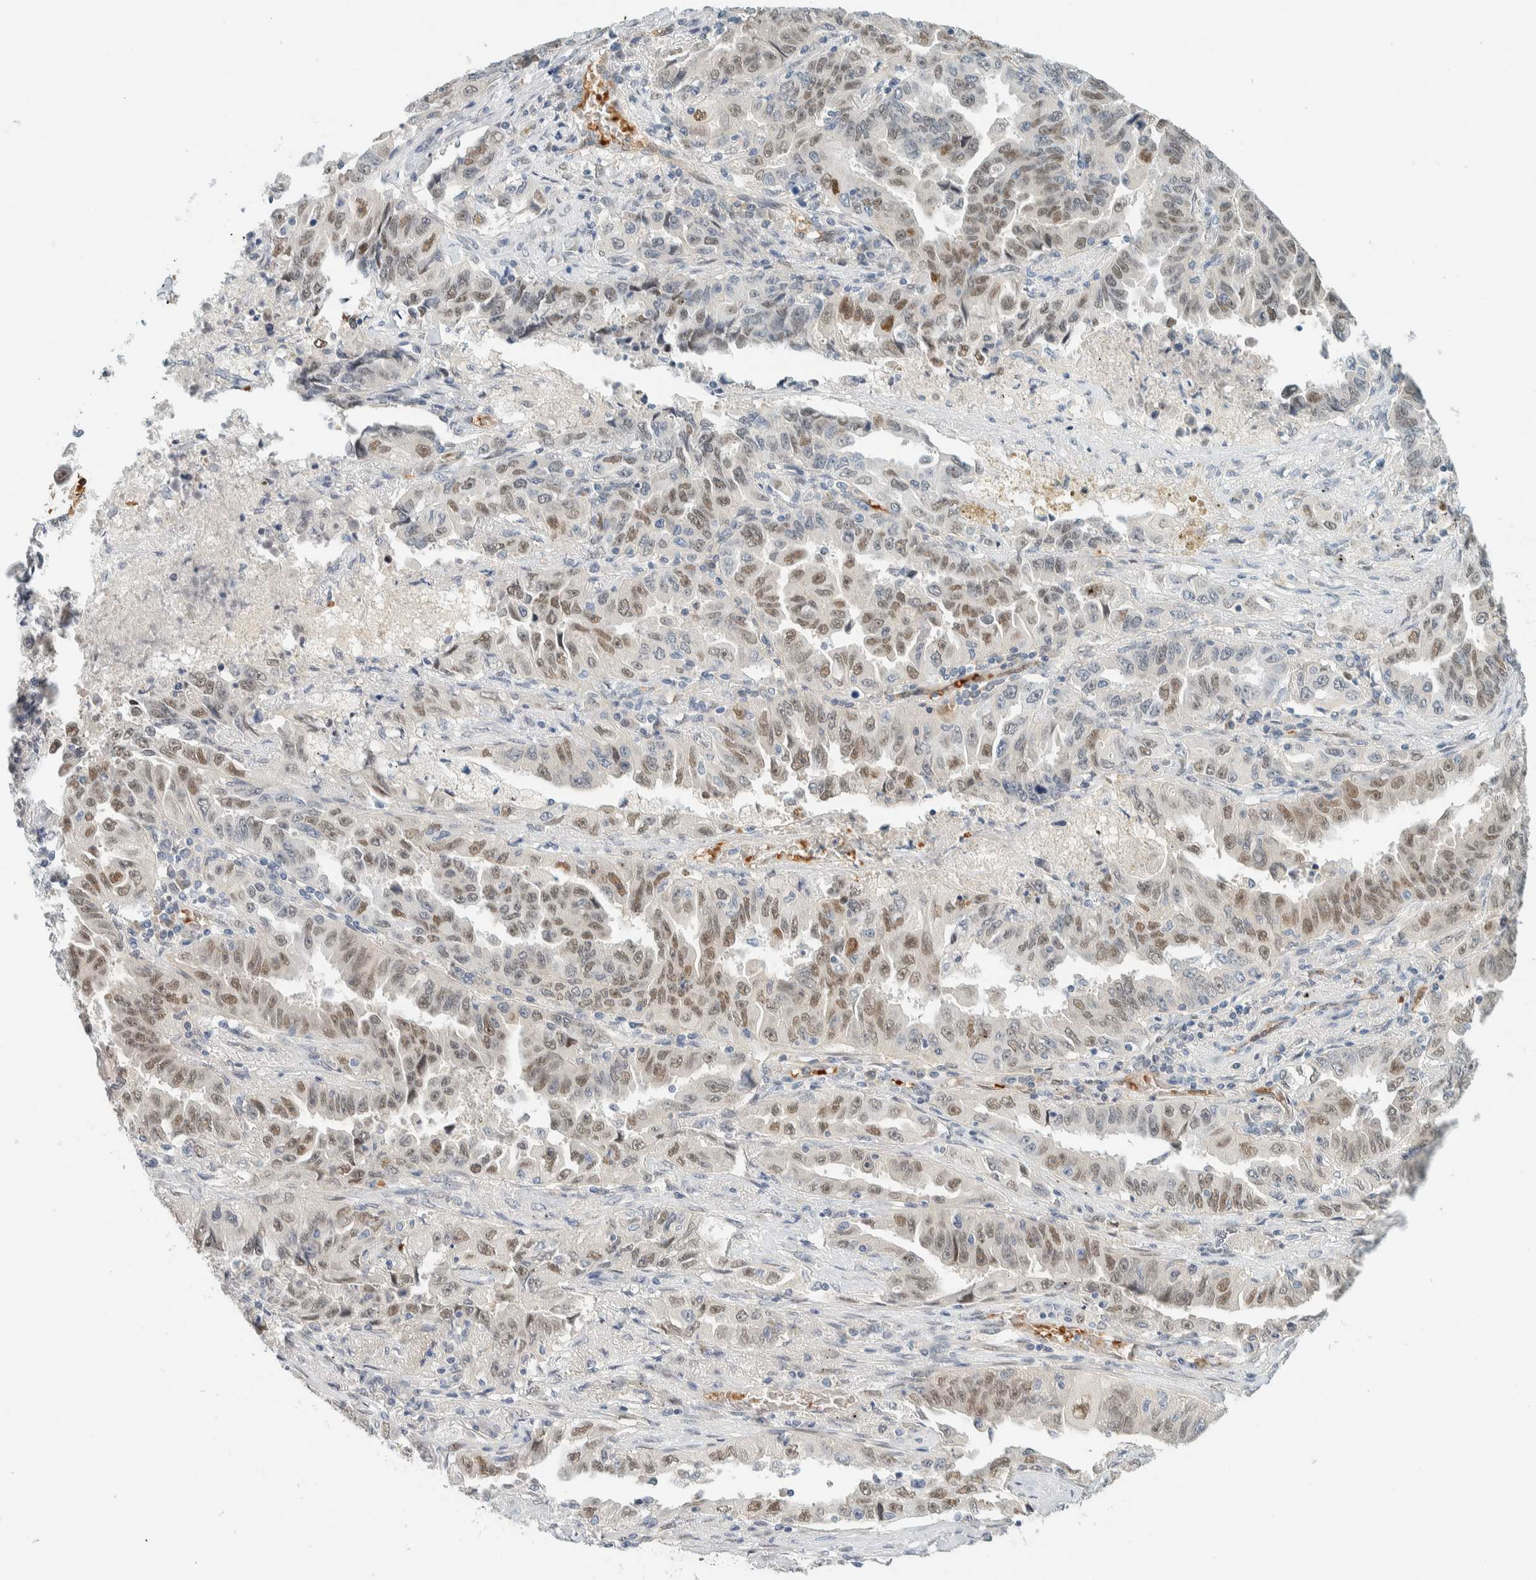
{"staining": {"intensity": "weak", "quantity": "25%-75%", "location": "nuclear"}, "tissue": "lung cancer", "cell_type": "Tumor cells", "image_type": "cancer", "snomed": [{"axis": "morphology", "description": "Adenocarcinoma, NOS"}, {"axis": "topography", "description": "Lung"}], "caption": "Tumor cells display weak nuclear positivity in about 25%-75% of cells in adenocarcinoma (lung). The protein of interest is shown in brown color, while the nuclei are stained blue.", "gene": "TSTD2", "patient": {"sex": "female", "age": 51}}